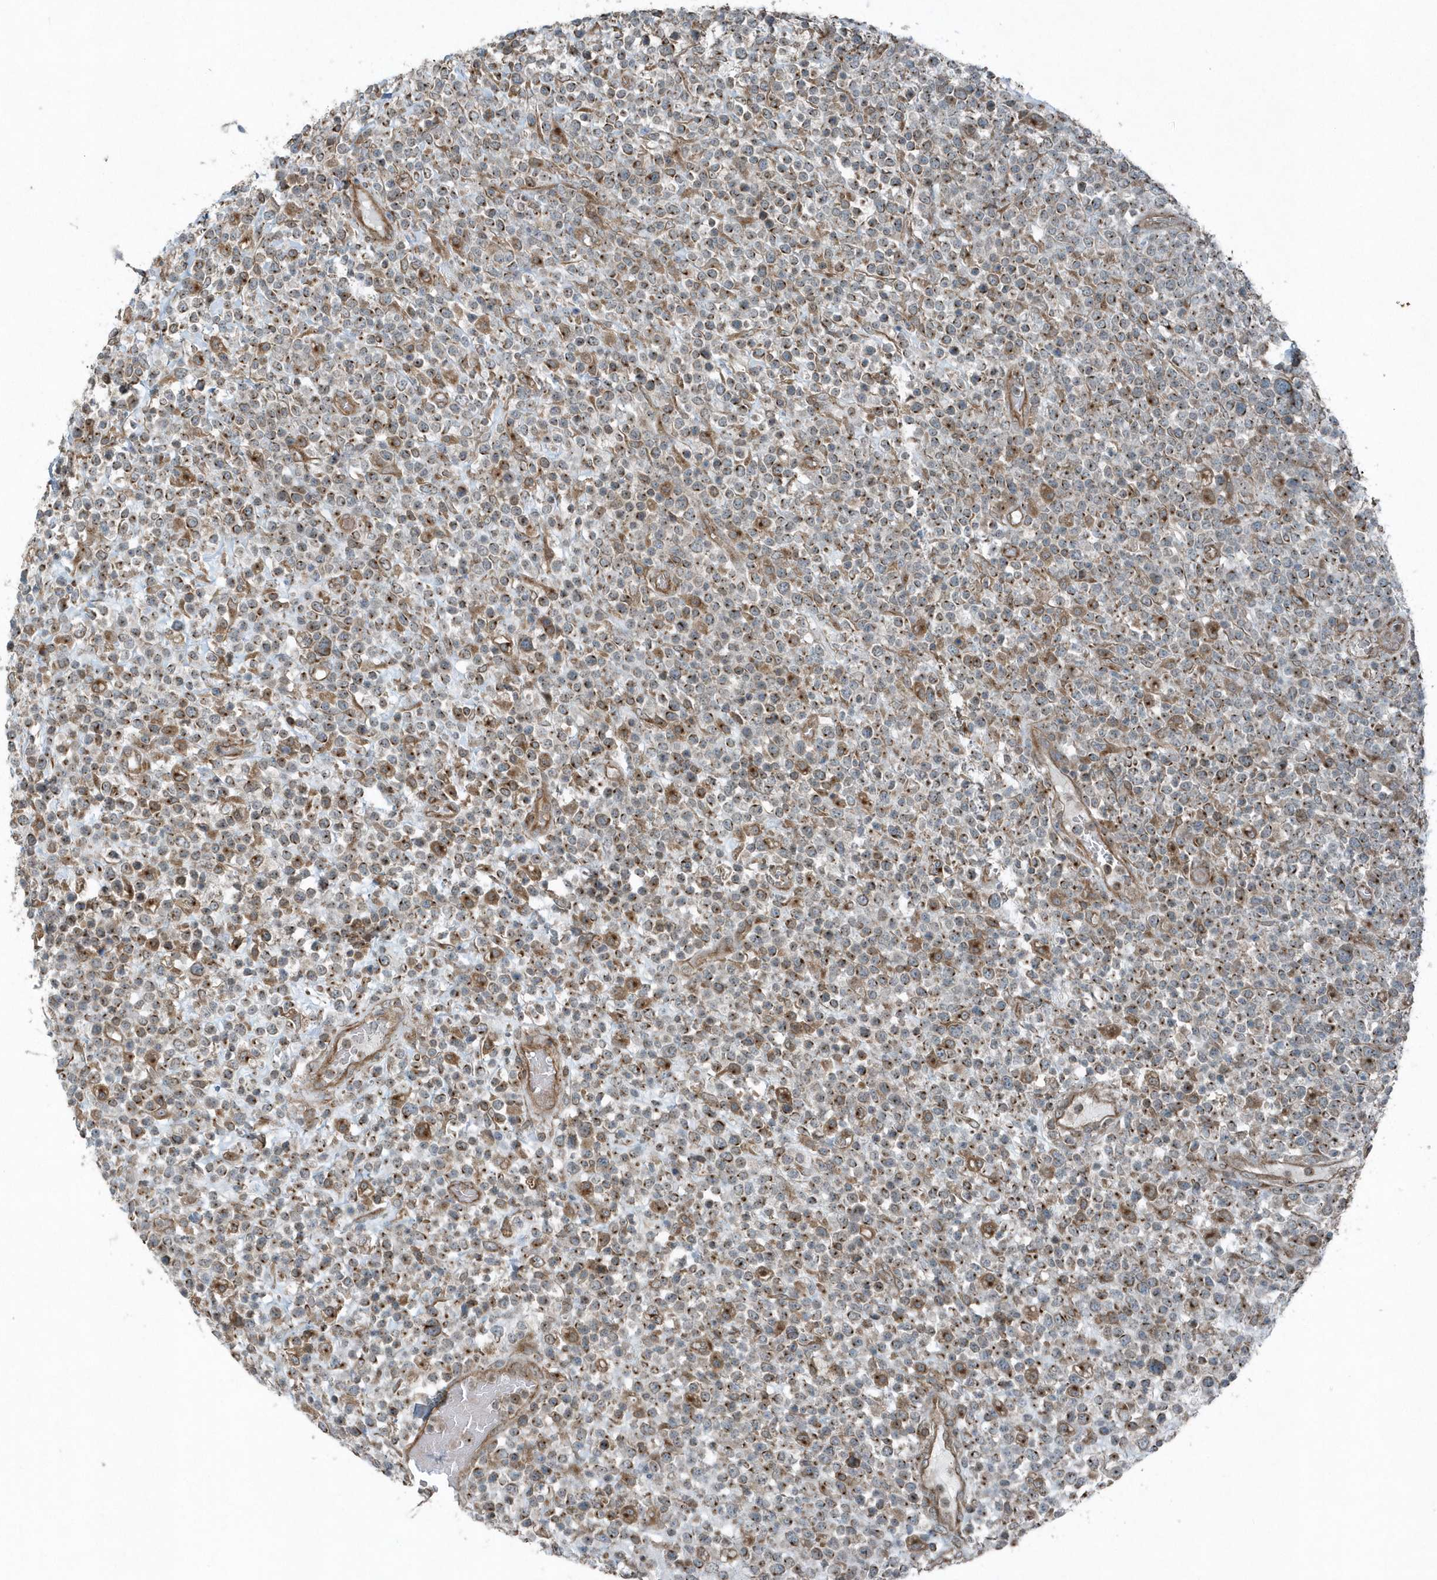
{"staining": {"intensity": "weak", "quantity": "25%-75%", "location": "cytoplasmic/membranous"}, "tissue": "lymphoma", "cell_type": "Tumor cells", "image_type": "cancer", "snomed": [{"axis": "morphology", "description": "Malignant lymphoma, non-Hodgkin's type, High grade"}, {"axis": "topography", "description": "Colon"}], "caption": "Approximately 25%-75% of tumor cells in human high-grade malignant lymphoma, non-Hodgkin's type reveal weak cytoplasmic/membranous protein positivity as visualized by brown immunohistochemical staining.", "gene": "GCC2", "patient": {"sex": "female", "age": 53}}